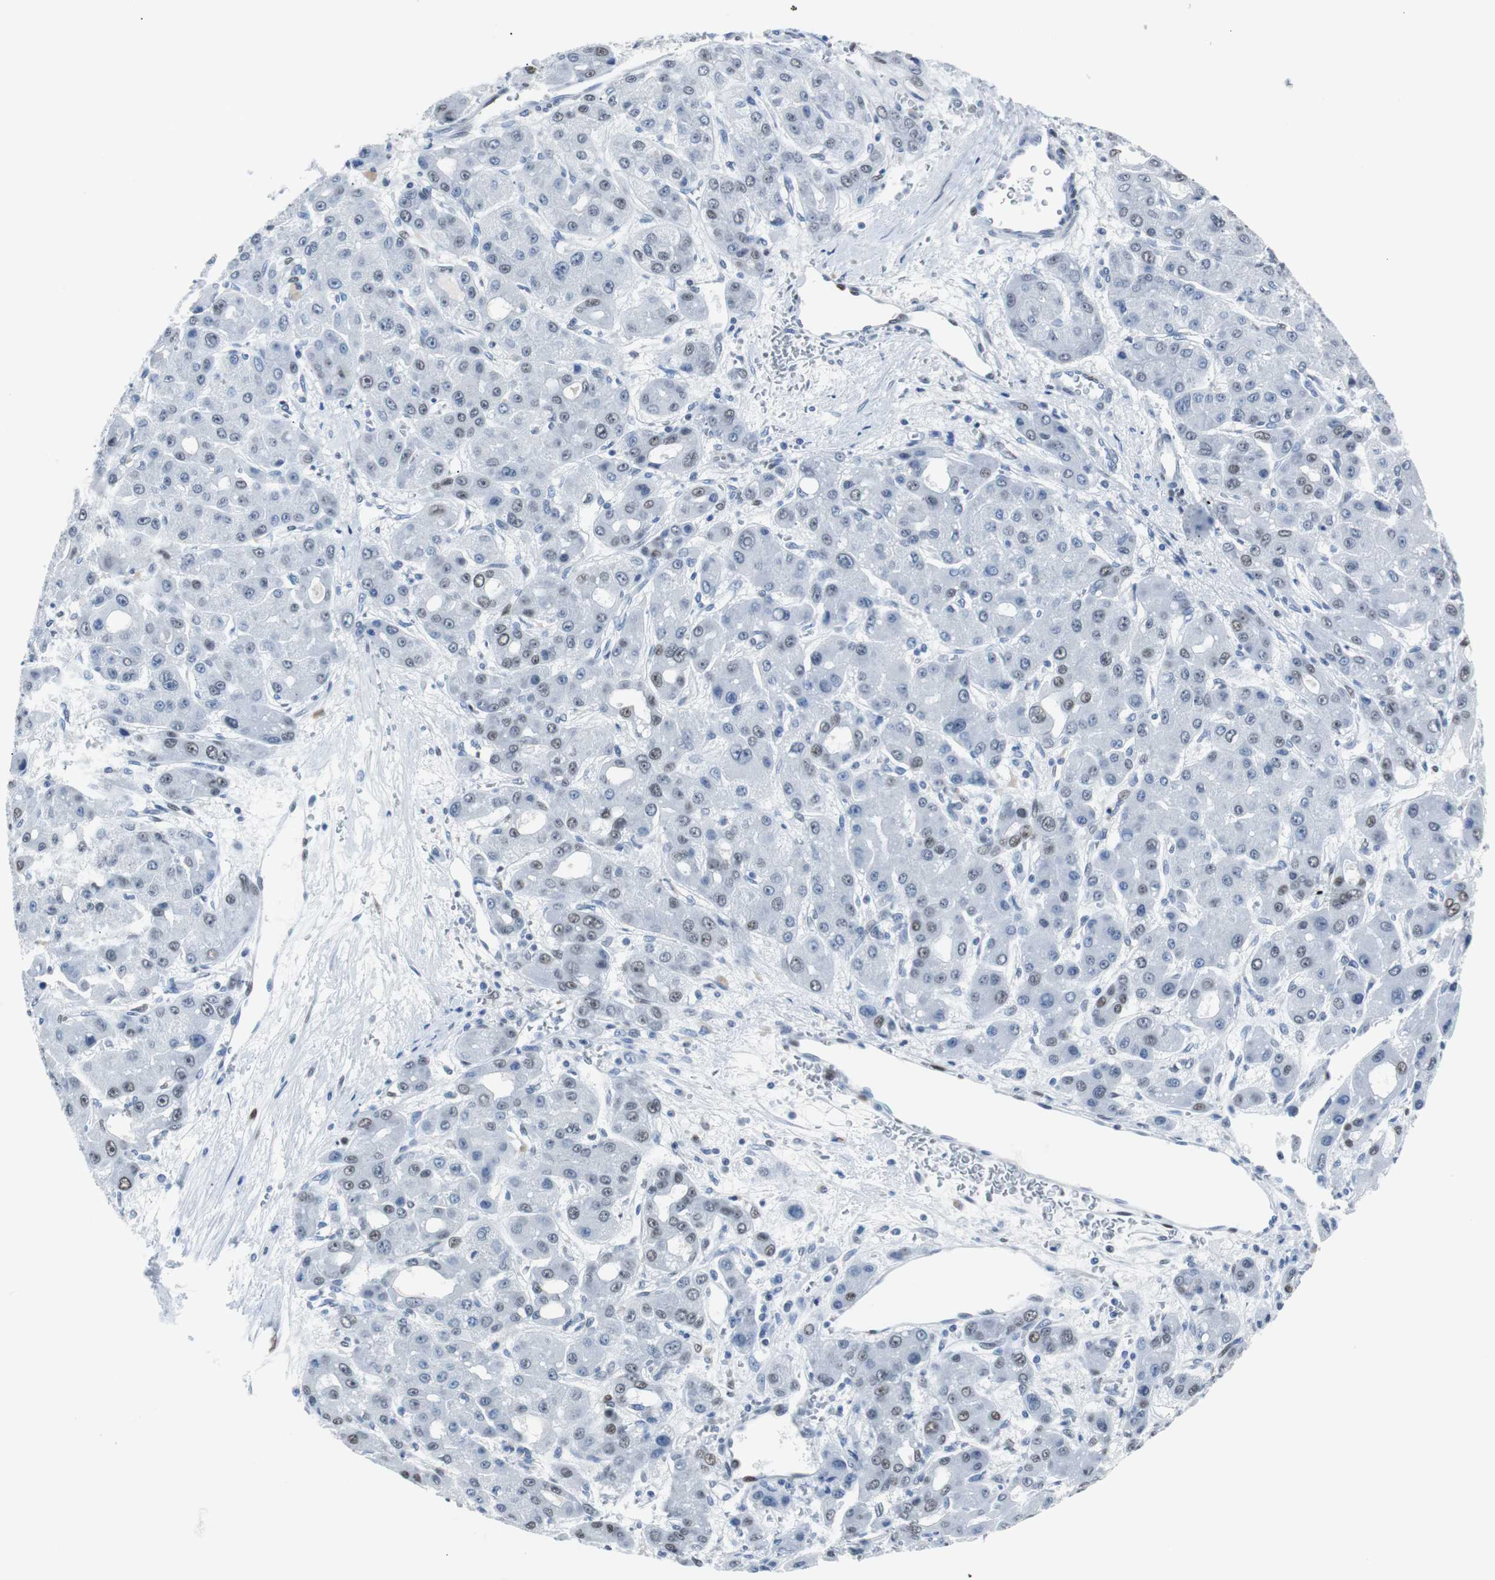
{"staining": {"intensity": "weak", "quantity": "<25%", "location": "nuclear"}, "tissue": "liver cancer", "cell_type": "Tumor cells", "image_type": "cancer", "snomed": [{"axis": "morphology", "description": "Carcinoma, Hepatocellular, NOS"}, {"axis": "topography", "description": "Liver"}], "caption": "Tumor cells are negative for protein expression in human liver cancer (hepatocellular carcinoma).", "gene": "JUN", "patient": {"sex": "male", "age": 55}}